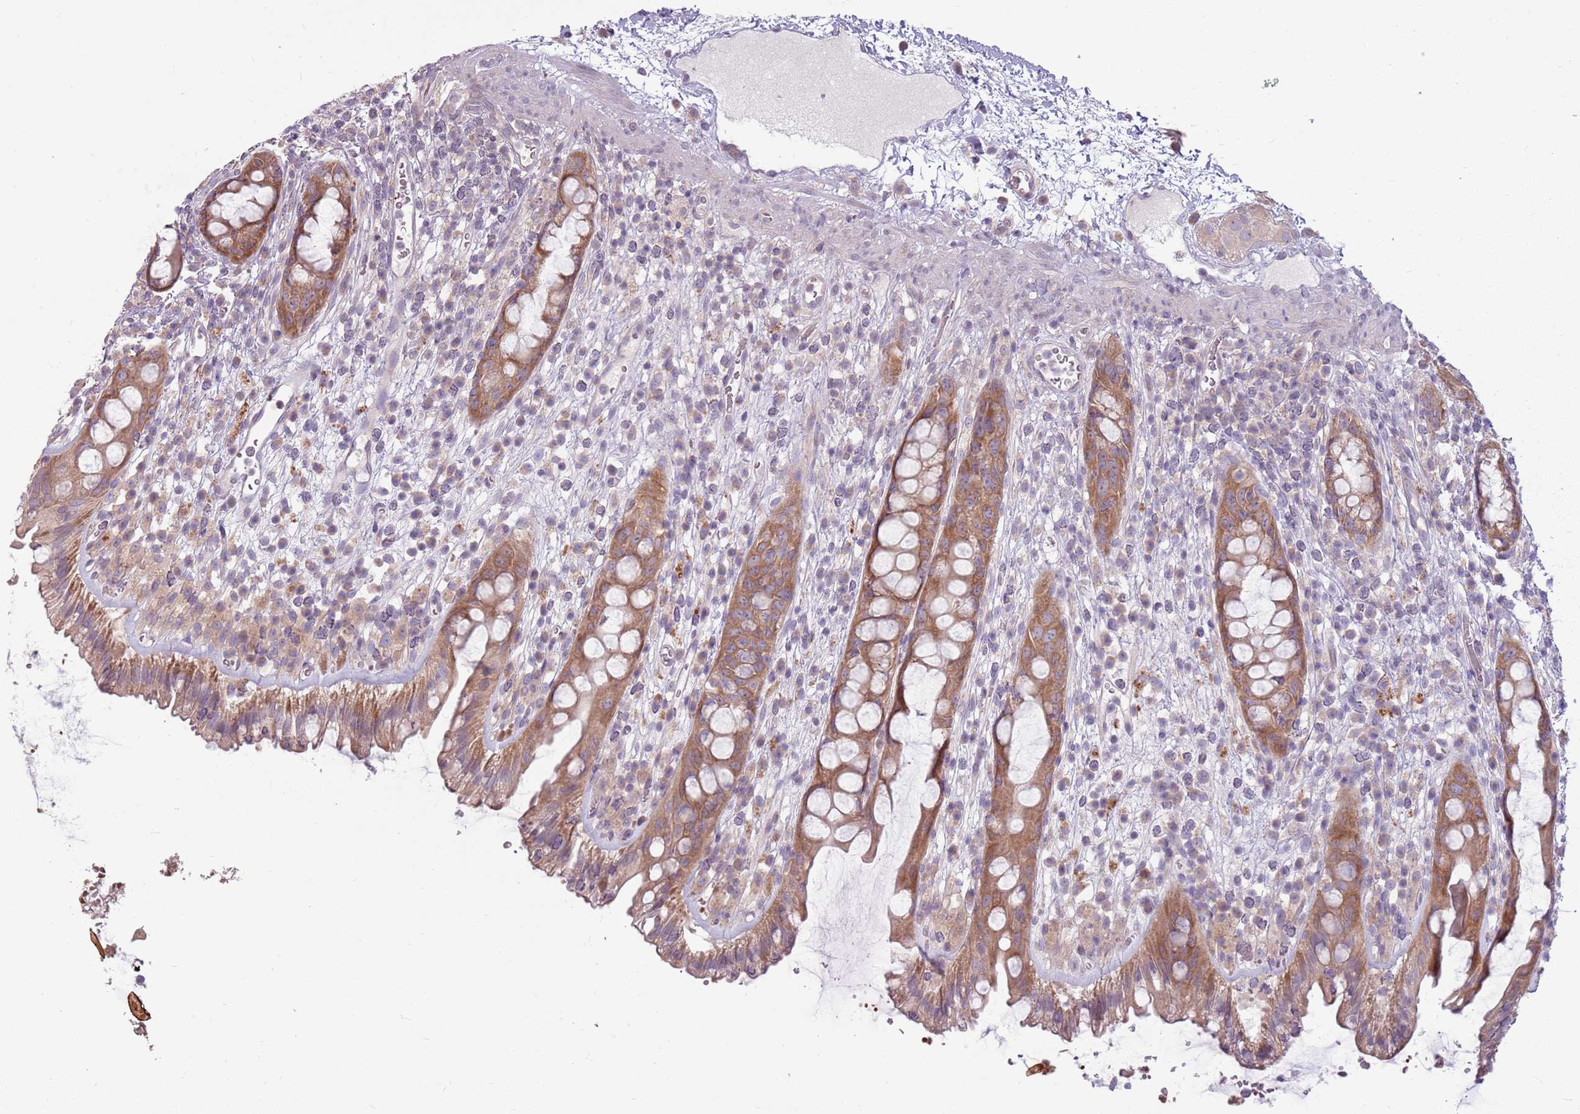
{"staining": {"intensity": "moderate", "quantity": ">75%", "location": "cytoplasmic/membranous"}, "tissue": "rectum", "cell_type": "Glandular cells", "image_type": "normal", "snomed": [{"axis": "morphology", "description": "Normal tissue, NOS"}, {"axis": "topography", "description": "Rectum"}], "caption": "A brown stain shows moderate cytoplasmic/membranous positivity of a protein in glandular cells of unremarkable human rectum.", "gene": "HSPA14", "patient": {"sex": "female", "age": 57}}